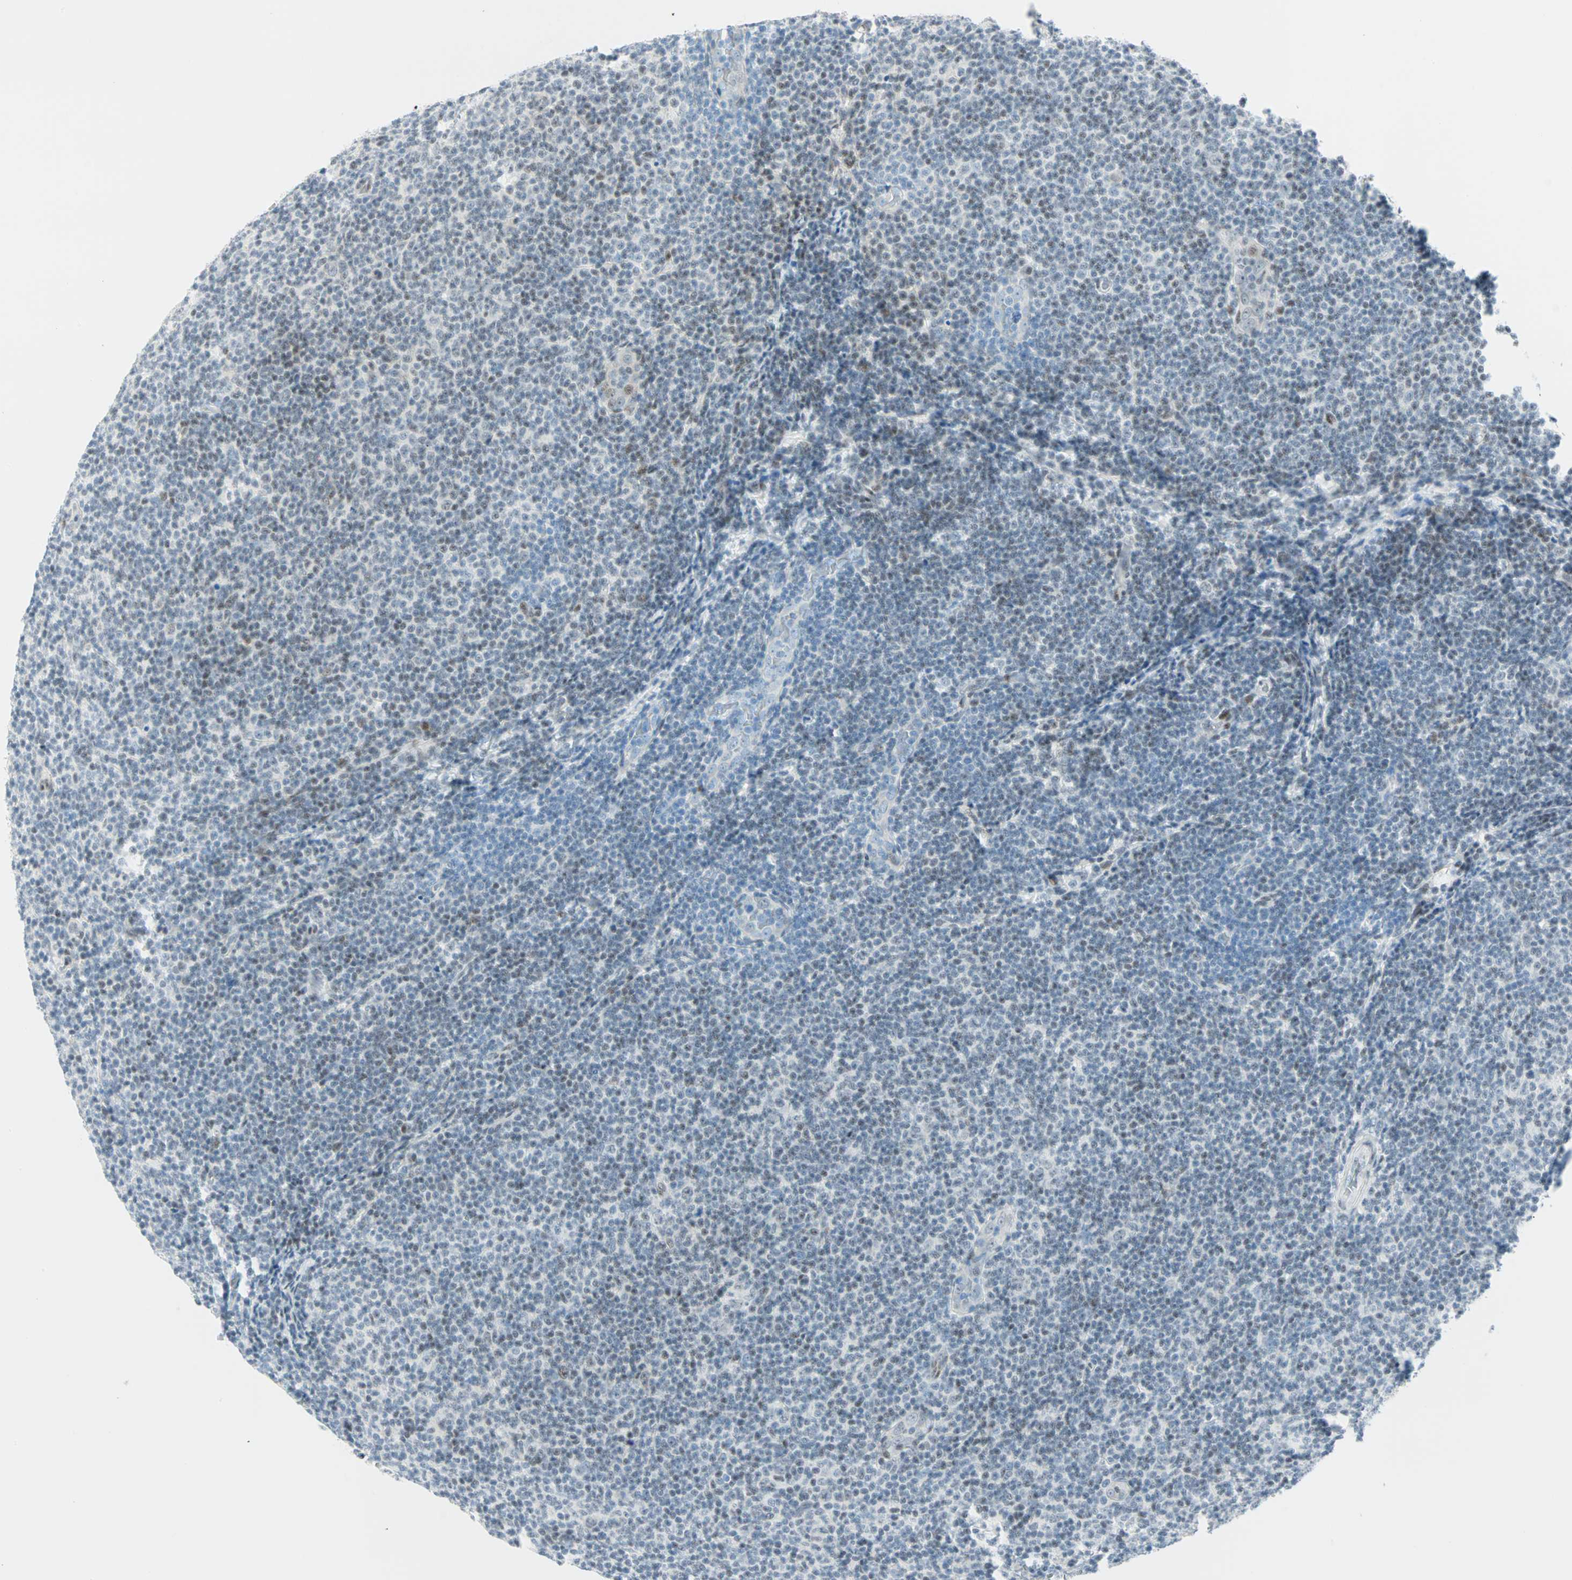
{"staining": {"intensity": "weak", "quantity": "<25%", "location": "nuclear"}, "tissue": "lymphoma", "cell_type": "Tumor cells", "image_type": "cancer", "snomed": [{"axis": "morphology", "description": "Malignant lymphoma, non-Hodgkin's type, Low grade"}, {"axis": "topography", "description": "Lymph node"}], "caption": "A micrograph of human lymphoma is negative for staining in tumor cells.", "gene": "PKNOX1", "patient": {"sex": "male", "age": 83}}